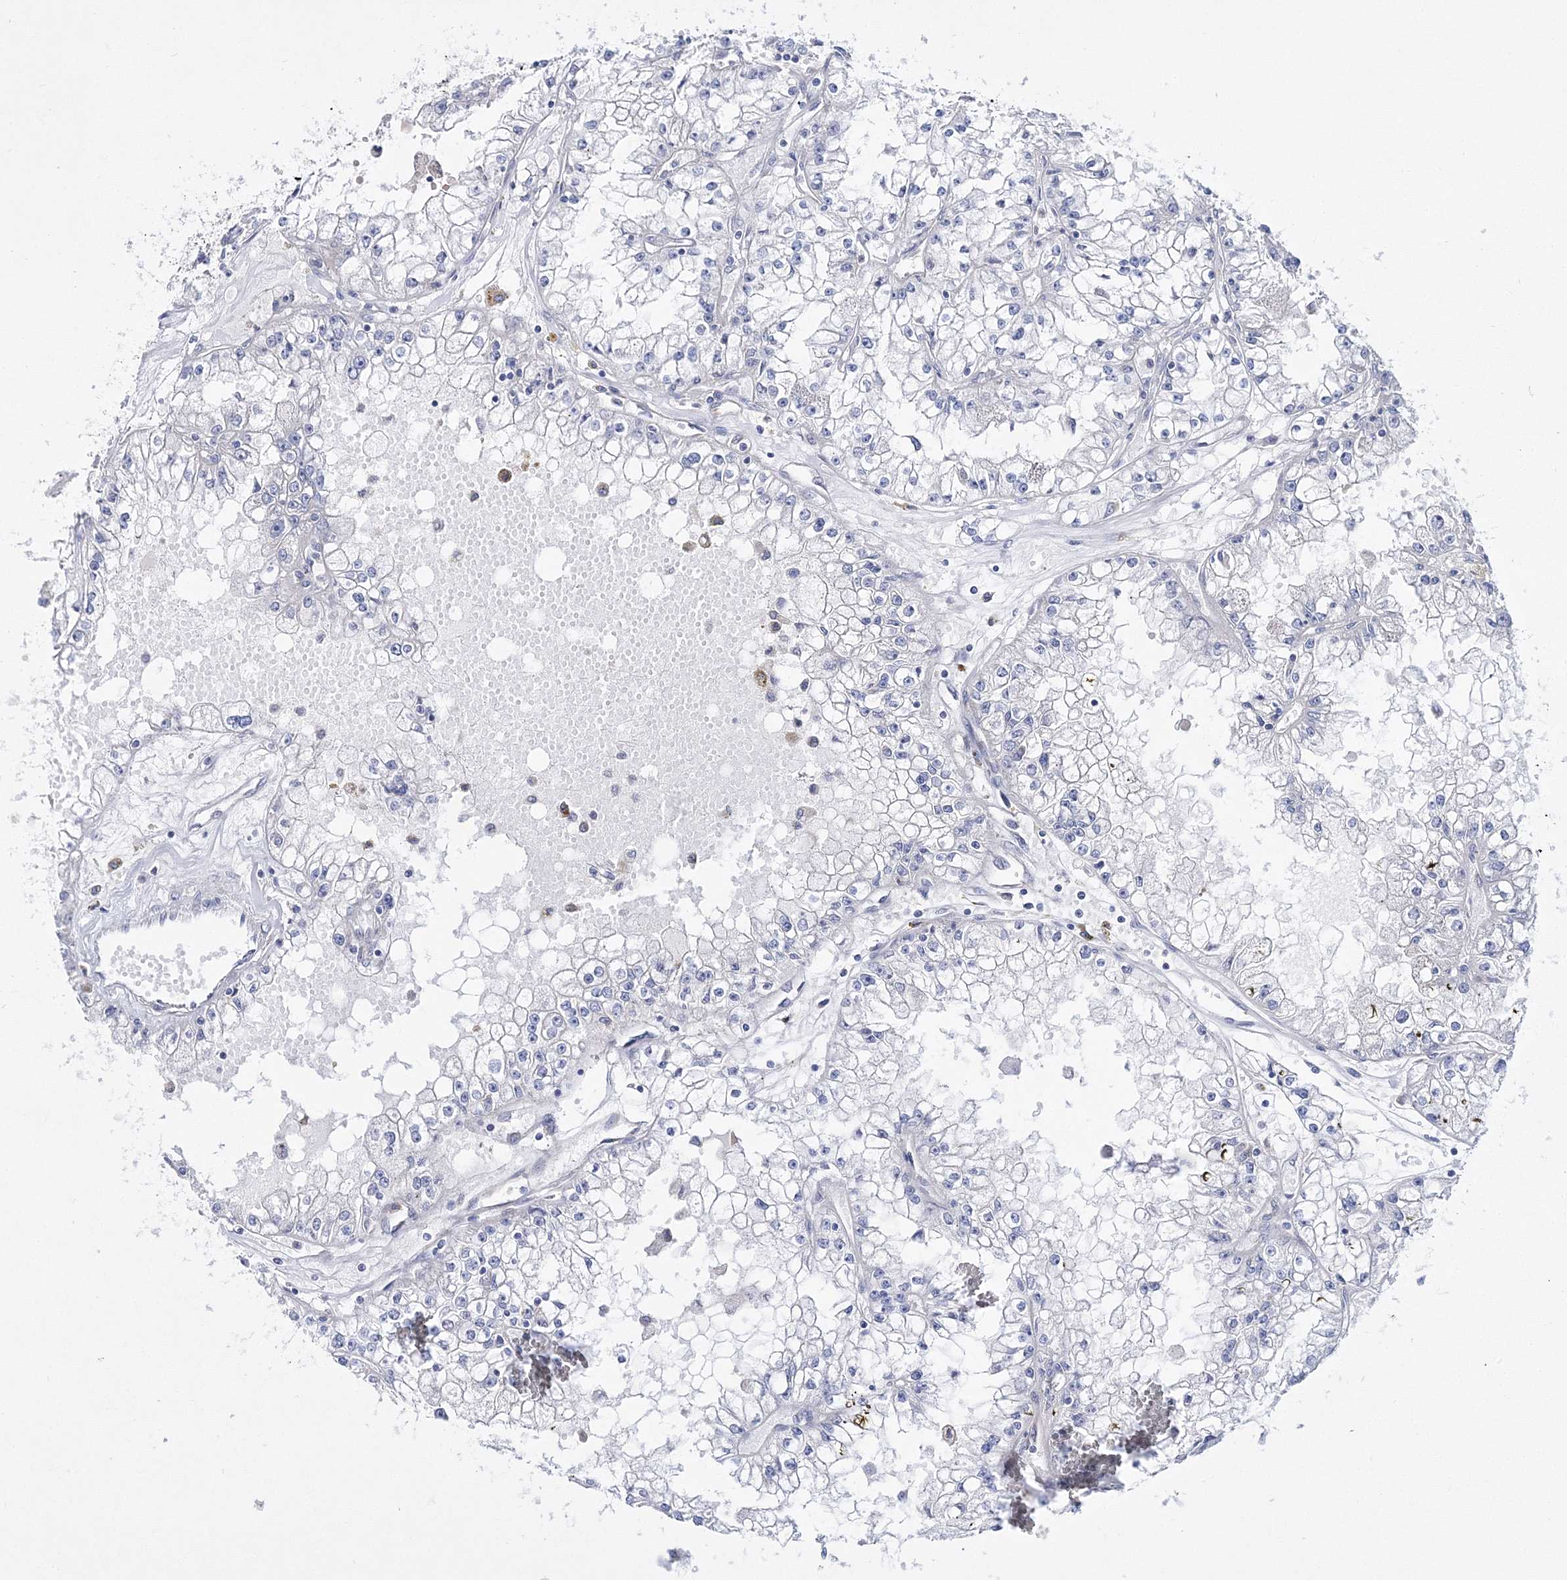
{"staining": {"intensity": "negative", "quantity": "none", "location": "none"}, "tissue": "renal cancer", "cell_type": "Tumor cells", "image_type": "cancer", "snomed": [{"axis": "morphology", "description": "Adenocarcinoma, NOS"}, {"axis": "topography", "description": "Kidney"}], "caption": "The image exhibits no staining of tumor cells in adenocarcinoma (renal).", "gene": "ARHGAP32", "patient": {"sex": "male", "age": 56}}